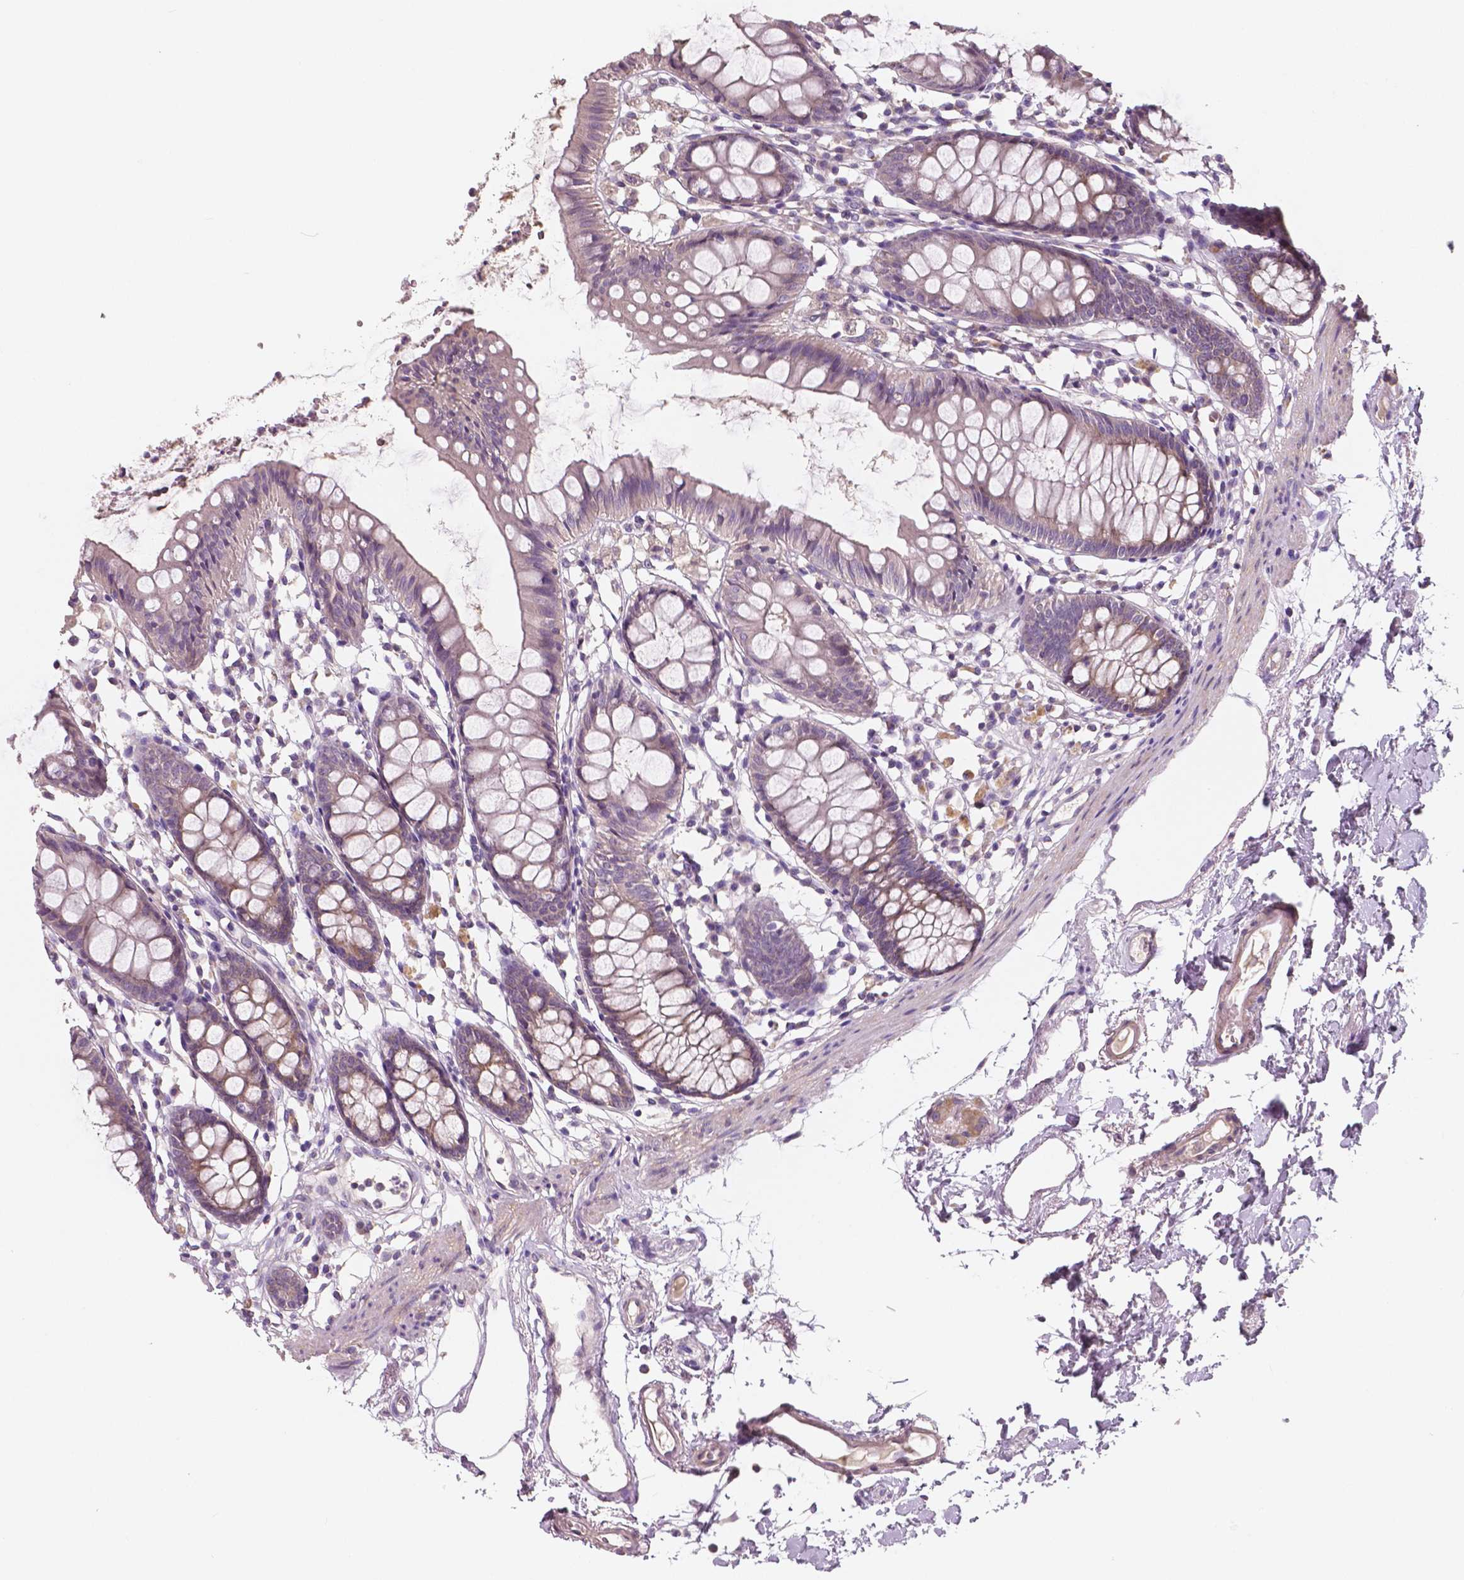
{"staining": {"intensity": "weak", "quantity": ">75%", "location": "cytoplasmic/membranous"}, "tissue": "colon", "cell_type": "Endothelial cells", "image_type": "normal", "snomed": [{"axis": "morphology", "description": "Normal tissue, NOS"}, {"axis": "topography", "description": "Colon"}], "caption": "Protein analysis of unremarkable colon demonstrates weak cytoplasmic/membranous expression in approximately >75% of endothelial cells. (DAB IHC, brown staining for protein, blue staining for nuclei).", "gene": "LSM14B", "patient": {"sex": "female", "age": 84}}